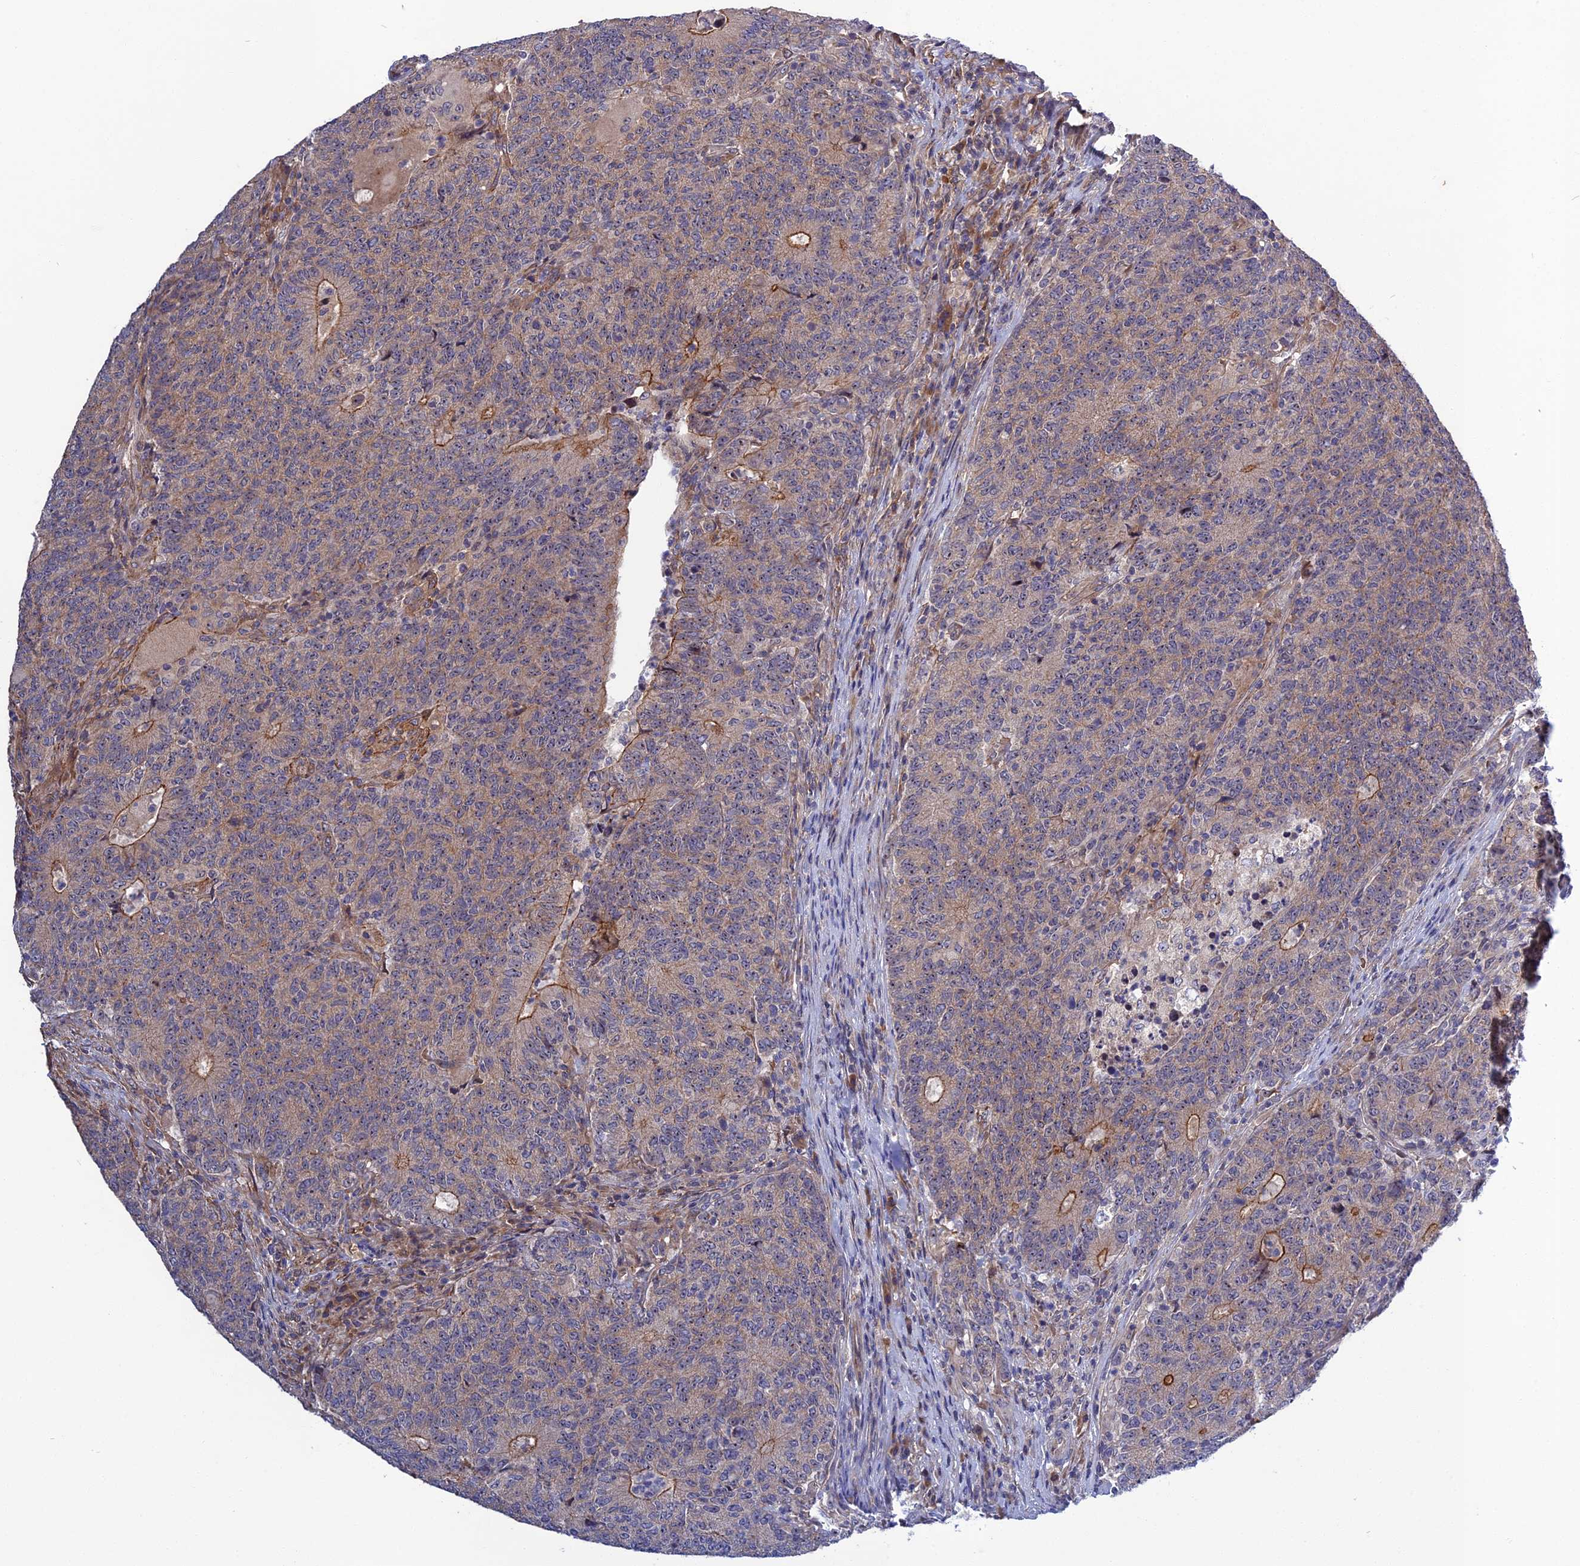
{"staining": {"intensity": "moderate", "quantity": "<25%", "location": "cytoplasmic/membranous"}, "tissue": "colorectal cancer", "cell_type": "Tumor cells", "image_type": "cancer", "snomed": [{"axis": "morphology", "description": "Adenocarcinoma, NOS"}, {"axis": "topography", "description": "Colon"}], "caption": "Immunohistochemistry (IHC) histopathology image of colorectal cancer stained for a protein (brown), which shows low levels of moderate cytoplasmic/membranous staining in about <25% of tumor cells.", "gene": "CRACD", "patient": {"sex": "female", "age": 75}}